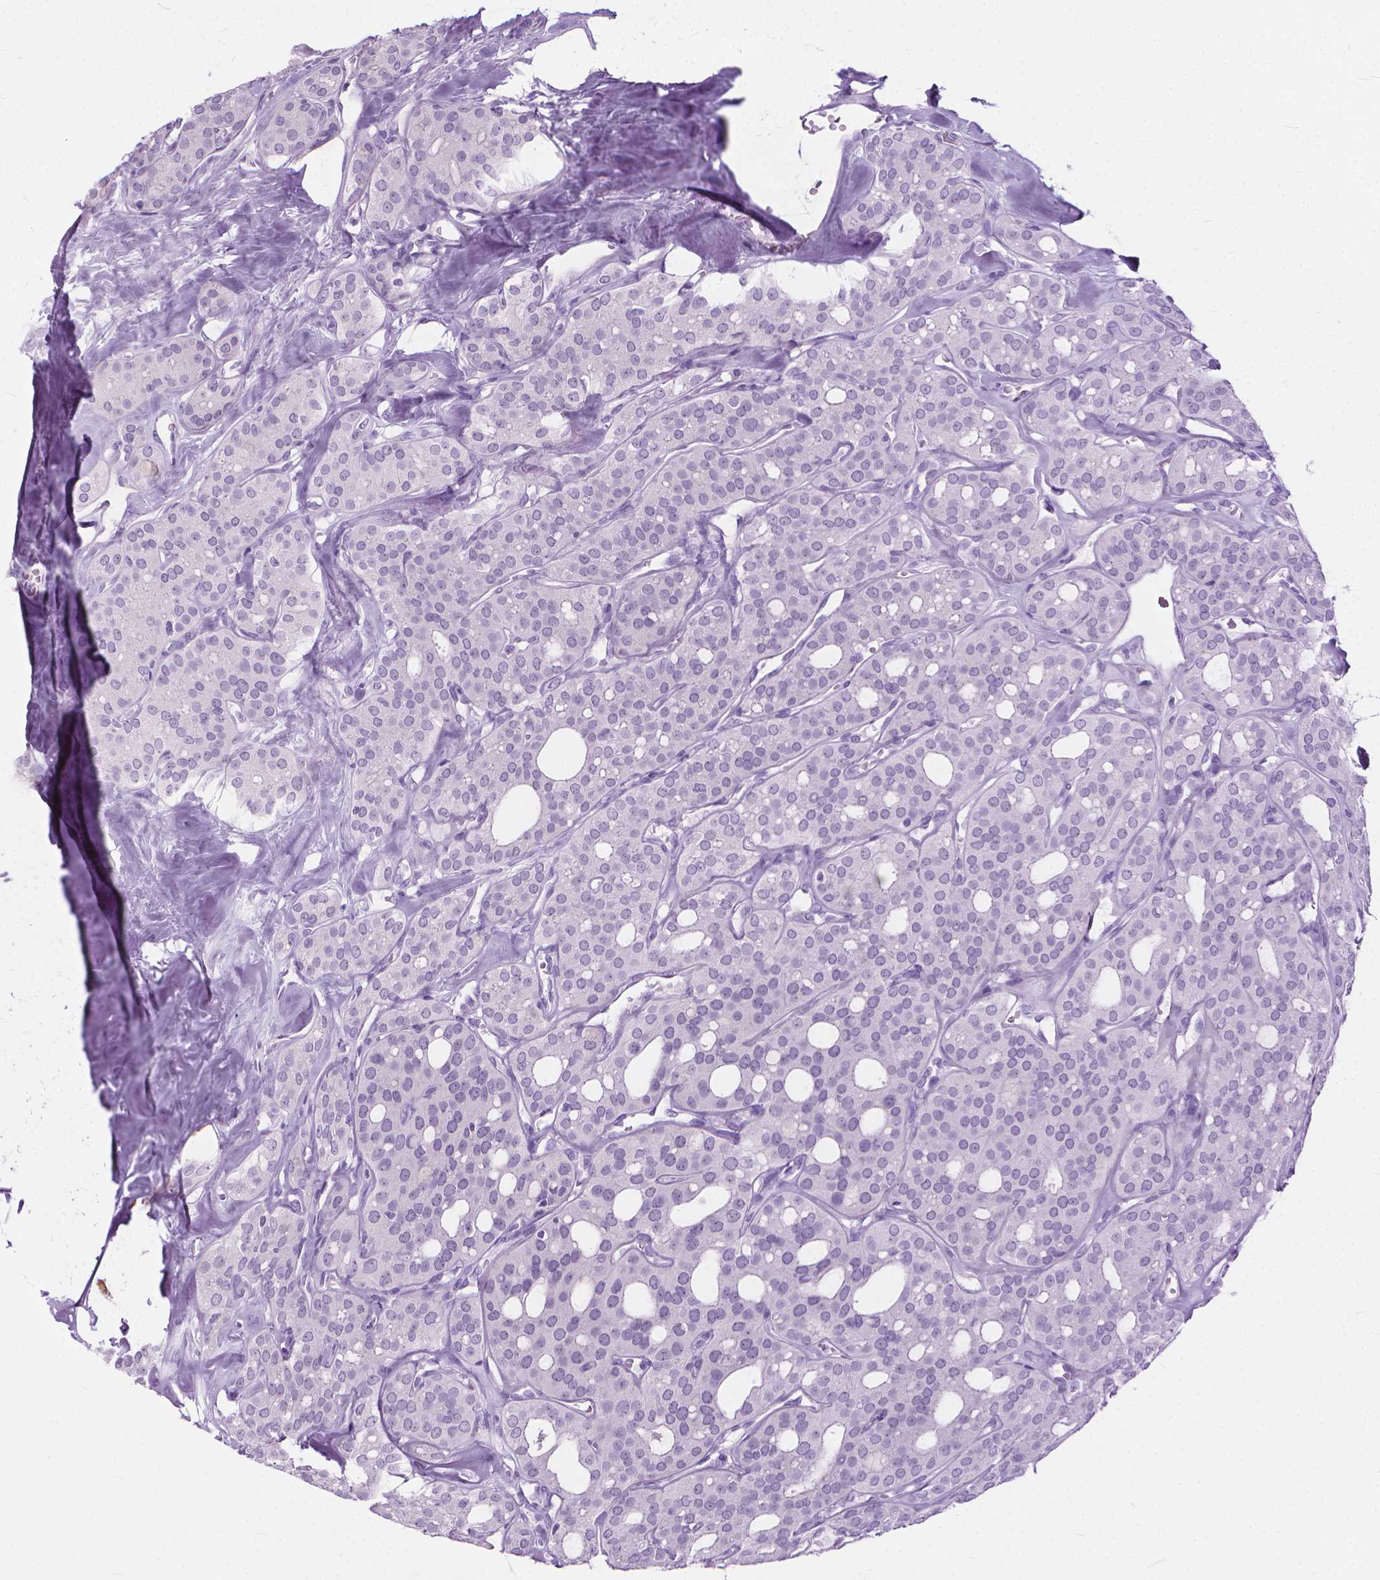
{"staining": {"intensity": "negative", "quantity": "none", "location": "none"}, "tissue": "thyroid cancer", "cell_type": "Tumor cells", "image_type": "cancer", "snomed": [{"axis": "morphology", "description": "Follicular adenoma carcinoma, NOS"}, {"axis": "topography", "description": "Thyroid gland"}], "caption": "An IHC image of thyroid cancer (follicular adenoma carcinoma) is shown. There is no staining in tumor cells of thyroid cancer (follicular adenoma carcinoma).", "gene": "HTR2B", "patient": {"sex": "male", "age": 75}}